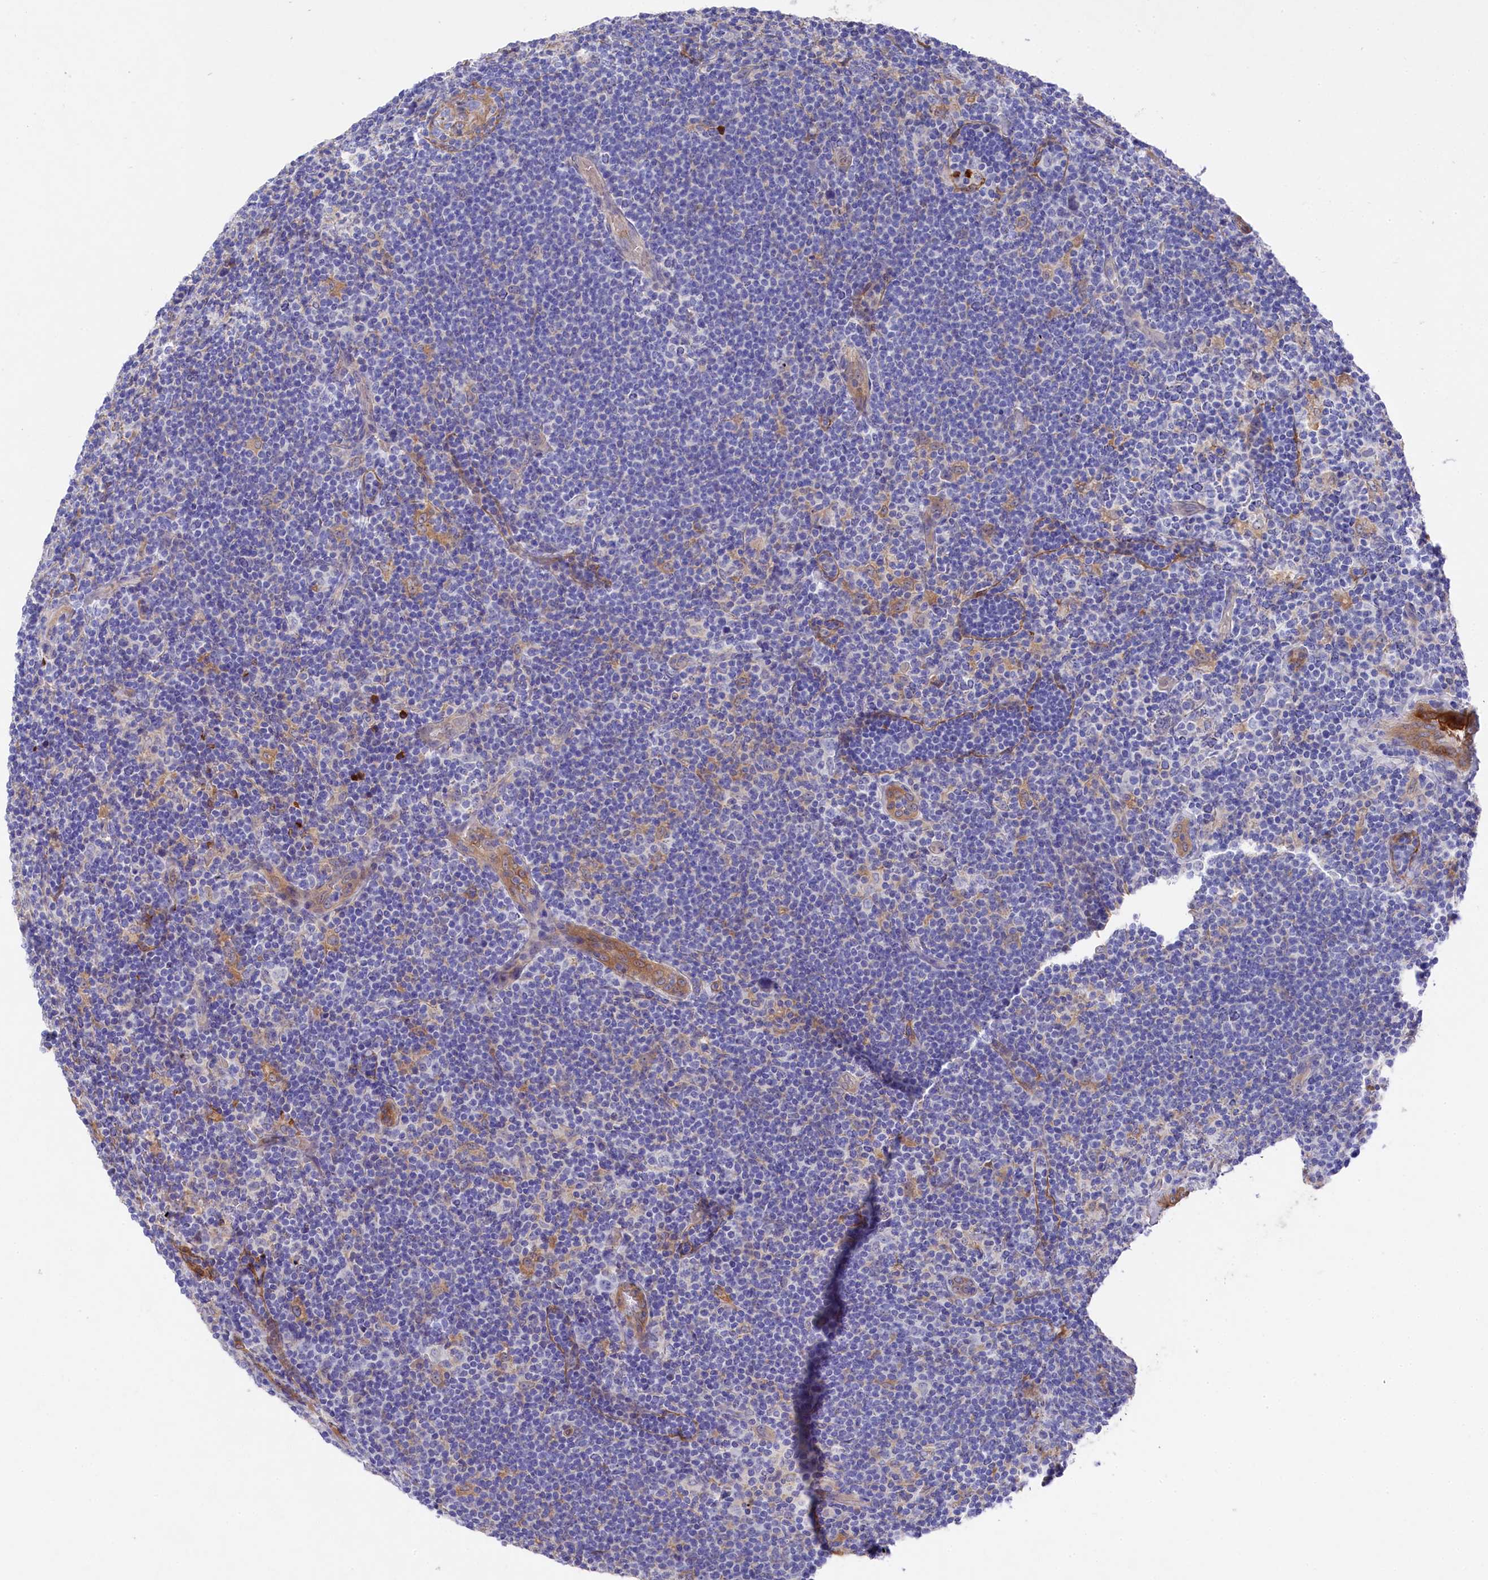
{"staining": {"intensity": "moderate", "quantity": "<25%", "location": "cytoplasmic/membranous"}, "tissue": "lymphoma", "cell_type": "Tumor cells", "image_type": "cancer", "snomed": [{"axis": "morphology", "description": "Hodgkin's disease, NOS"}, {"axis": "topography", "description": "Lymph node"}], "caption": "Moderate cytoplasmic/membranous positivity for a protein is appreciated in about <25% of tumor cells of lymphoma using IHC.", "gene": "LHFPL4", "patient": {"sex": "female", "age": 57}}